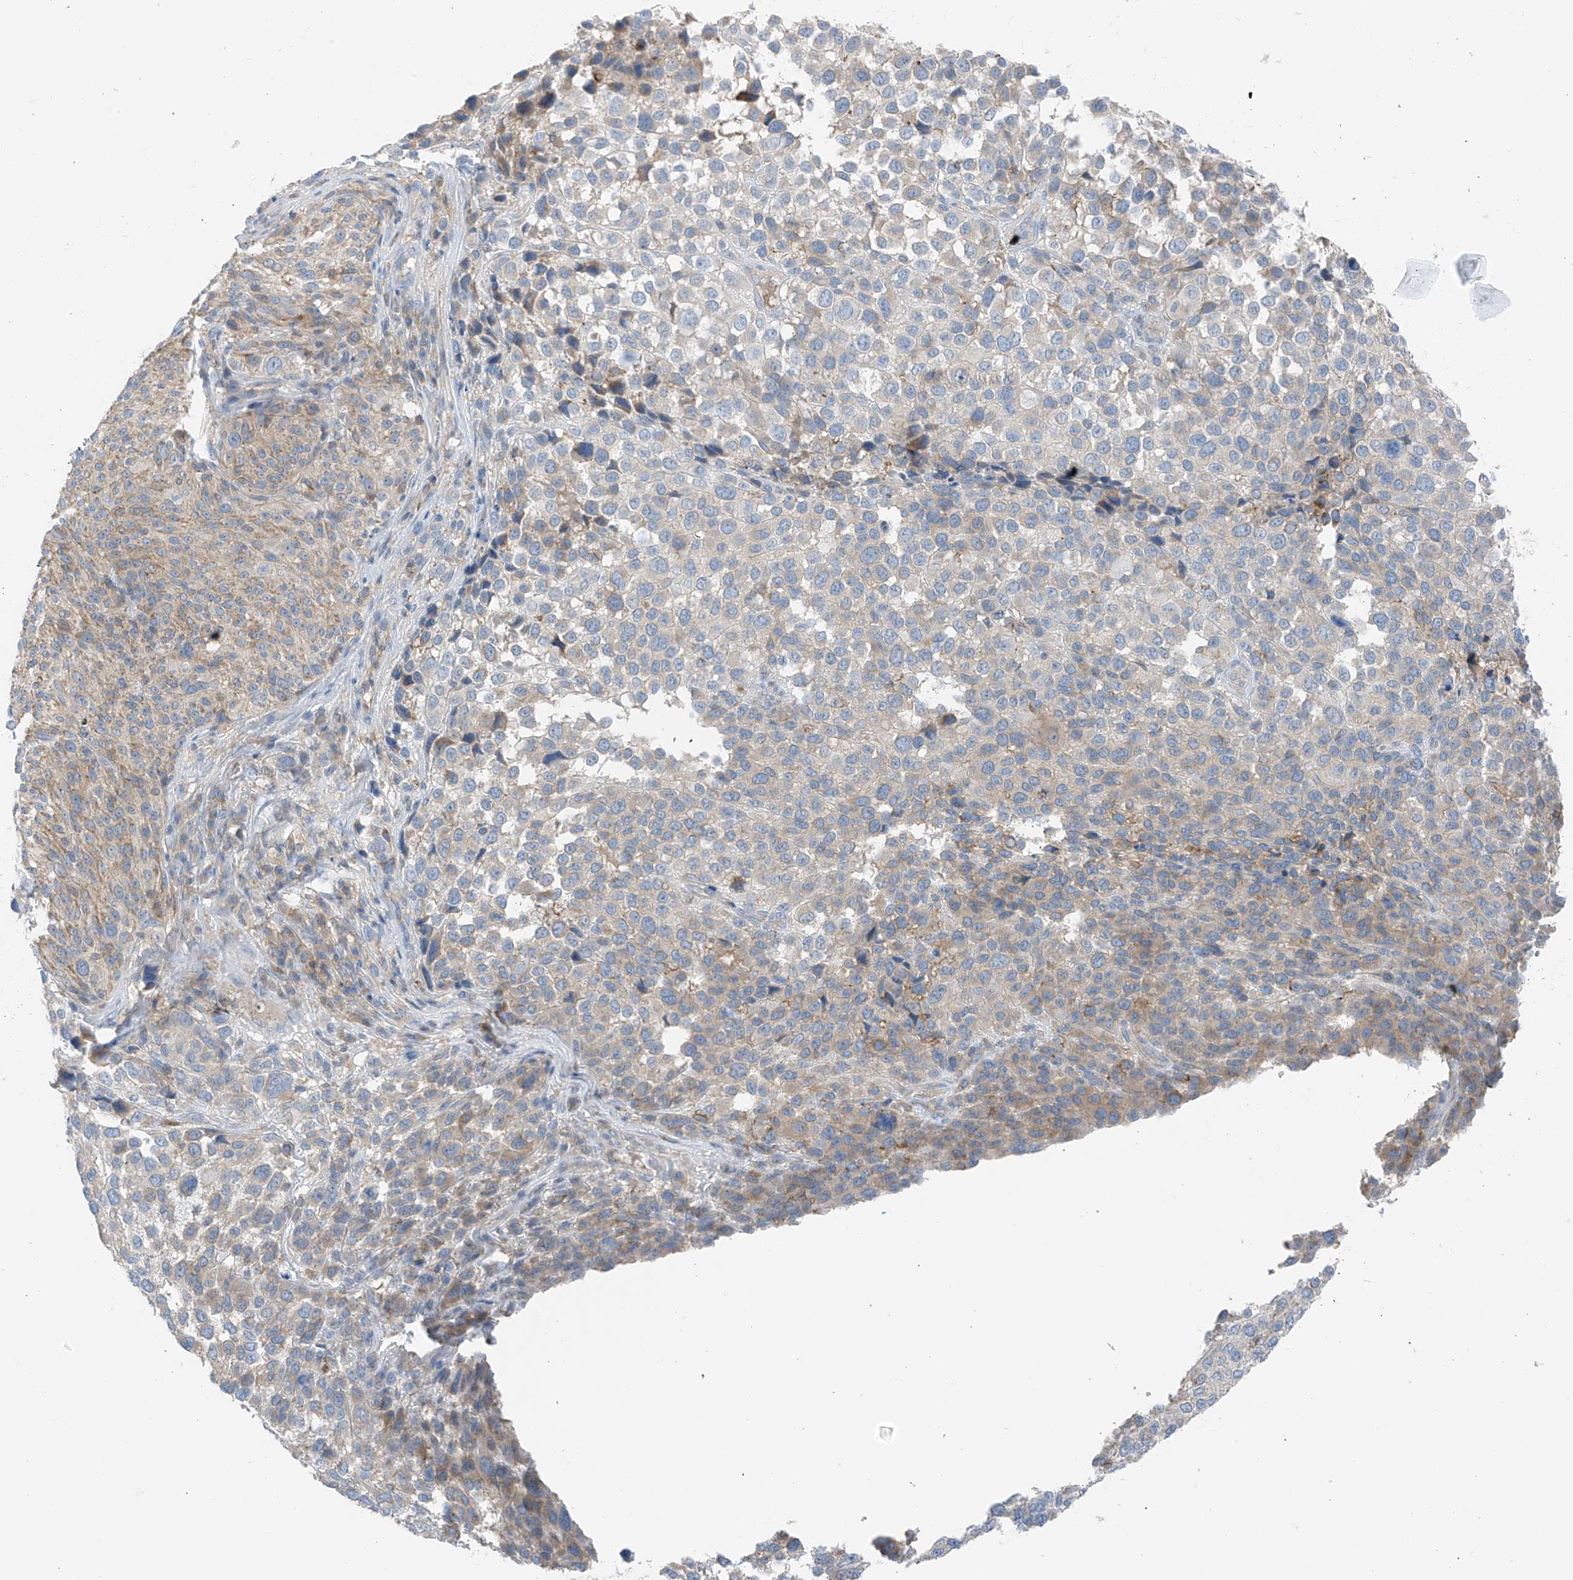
{"staining": {"intensity": "weak", "quantity": "25%-75%", "location": "cytoplasmic/membranous"}, "tissue": "melanoma", "cell_type": "Tumor cells", "image_type": "cancer", "snomed": [{"axis": "morphology", "description": "Malignant melanoma, NOS"}, {"axis": "topography", "description": "Skin of trunk"}], "caption": "Melanoma stained for a protein reveals weak cytoplasmic/membranous positivity in tumor cells. The staining was performed using DAB to visualize the protein expression in brown, while the nuclei were stained in blue with hematoxylin (Magnification: 20x).", "gene": "NALCN", "patient": {"sex": "male", "age": 71}}